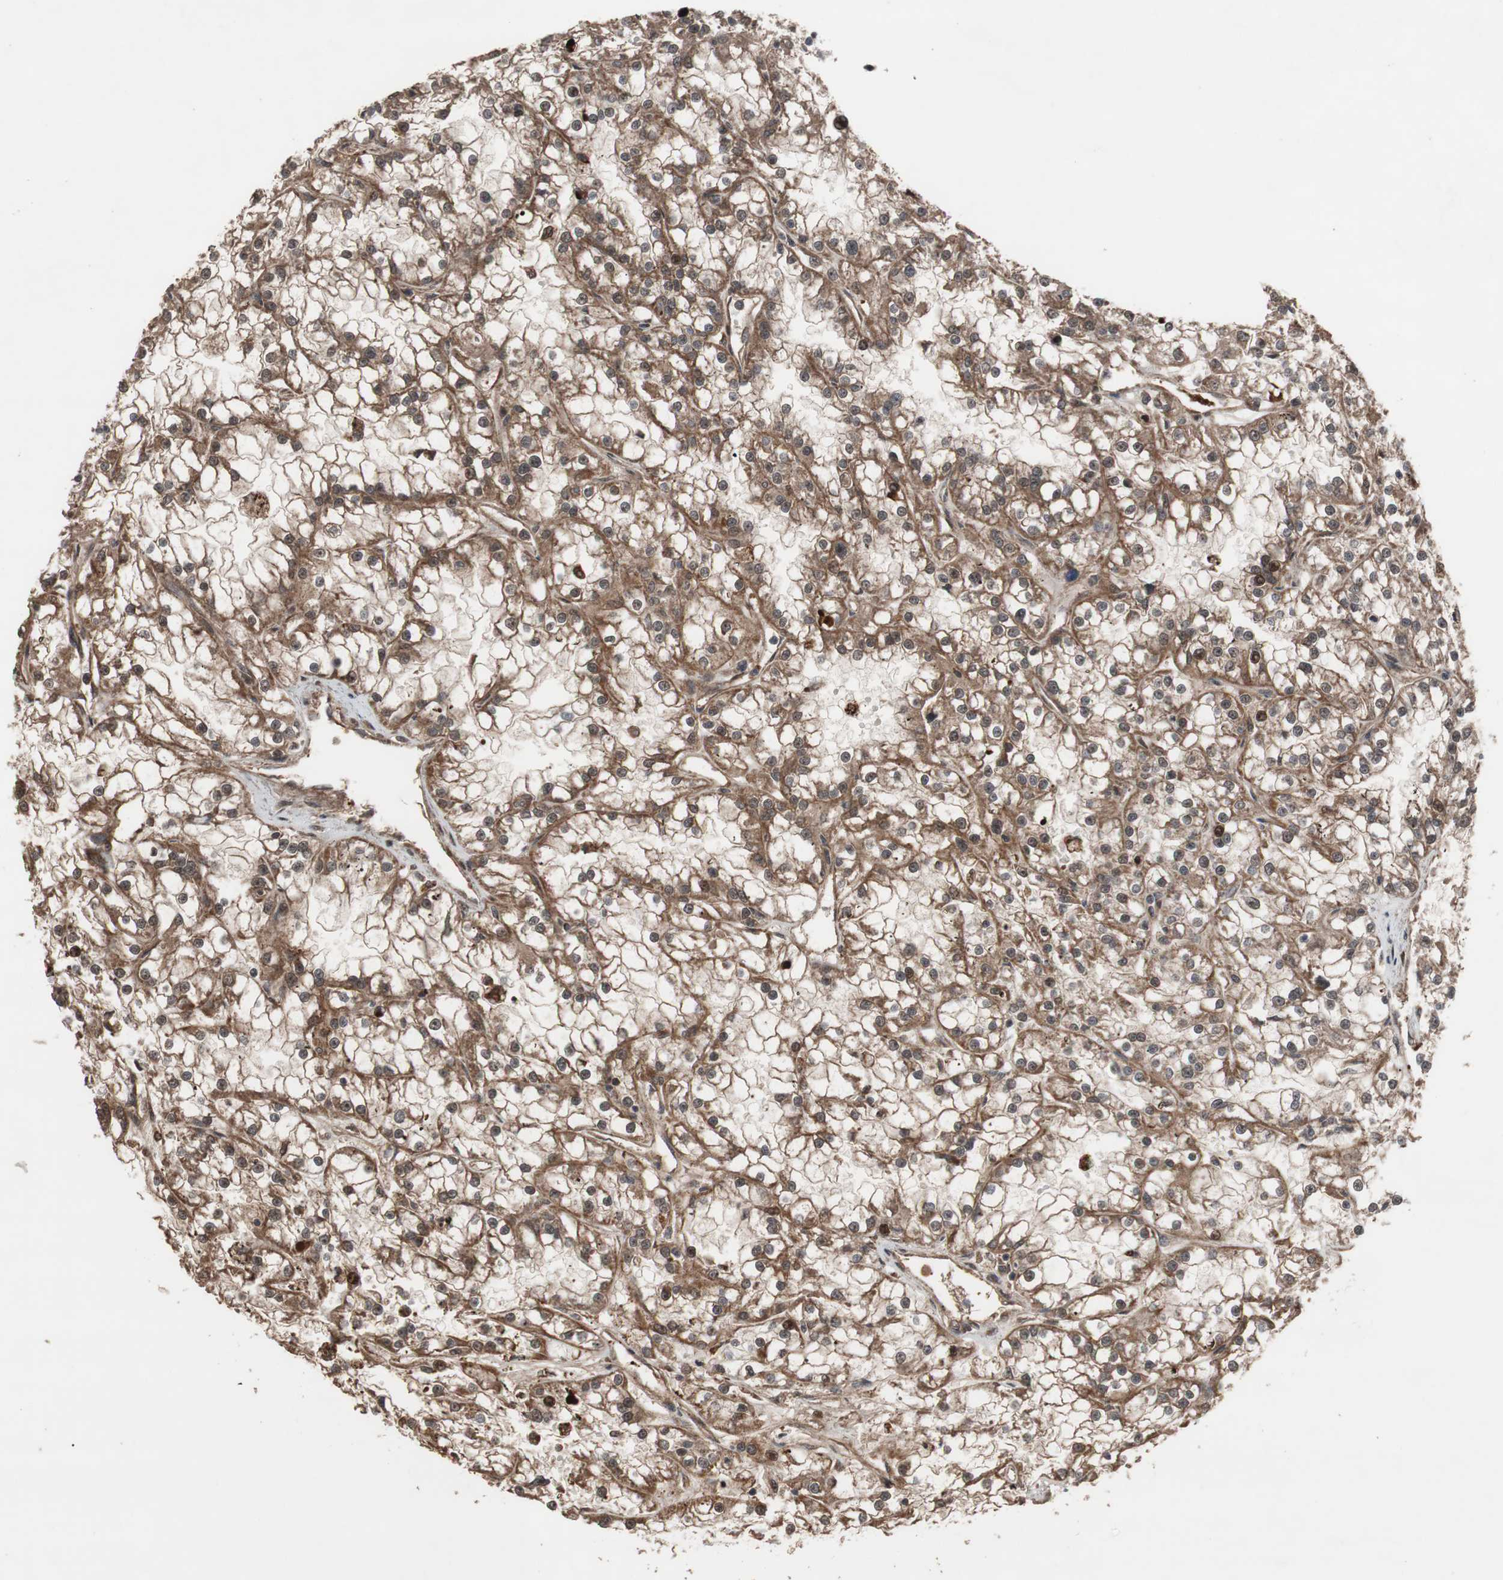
{"staining": {"intensity": "moderate", "quantity": ">75%", "location": "cytoplasmic/membranous"}, "tissue": "renal cancer", "cell_type": "Tumor cells", "image_type": "cancer", "snomed": [{"axis": "morphology", "description": "Adenocarcinoma, NOS"}, {"axis": "topography", "description": "Kidney"}], "caption": "Protein staining of adenocarcinoma (renal) tissue displays moderate cytoplasmic/membranous expression in about >75% of tumor cells. (Brightfield microscopy of DAB IHC at high magnification).", "gene": "KANSL1", "patient": {"sex": "female", "age": 52}}